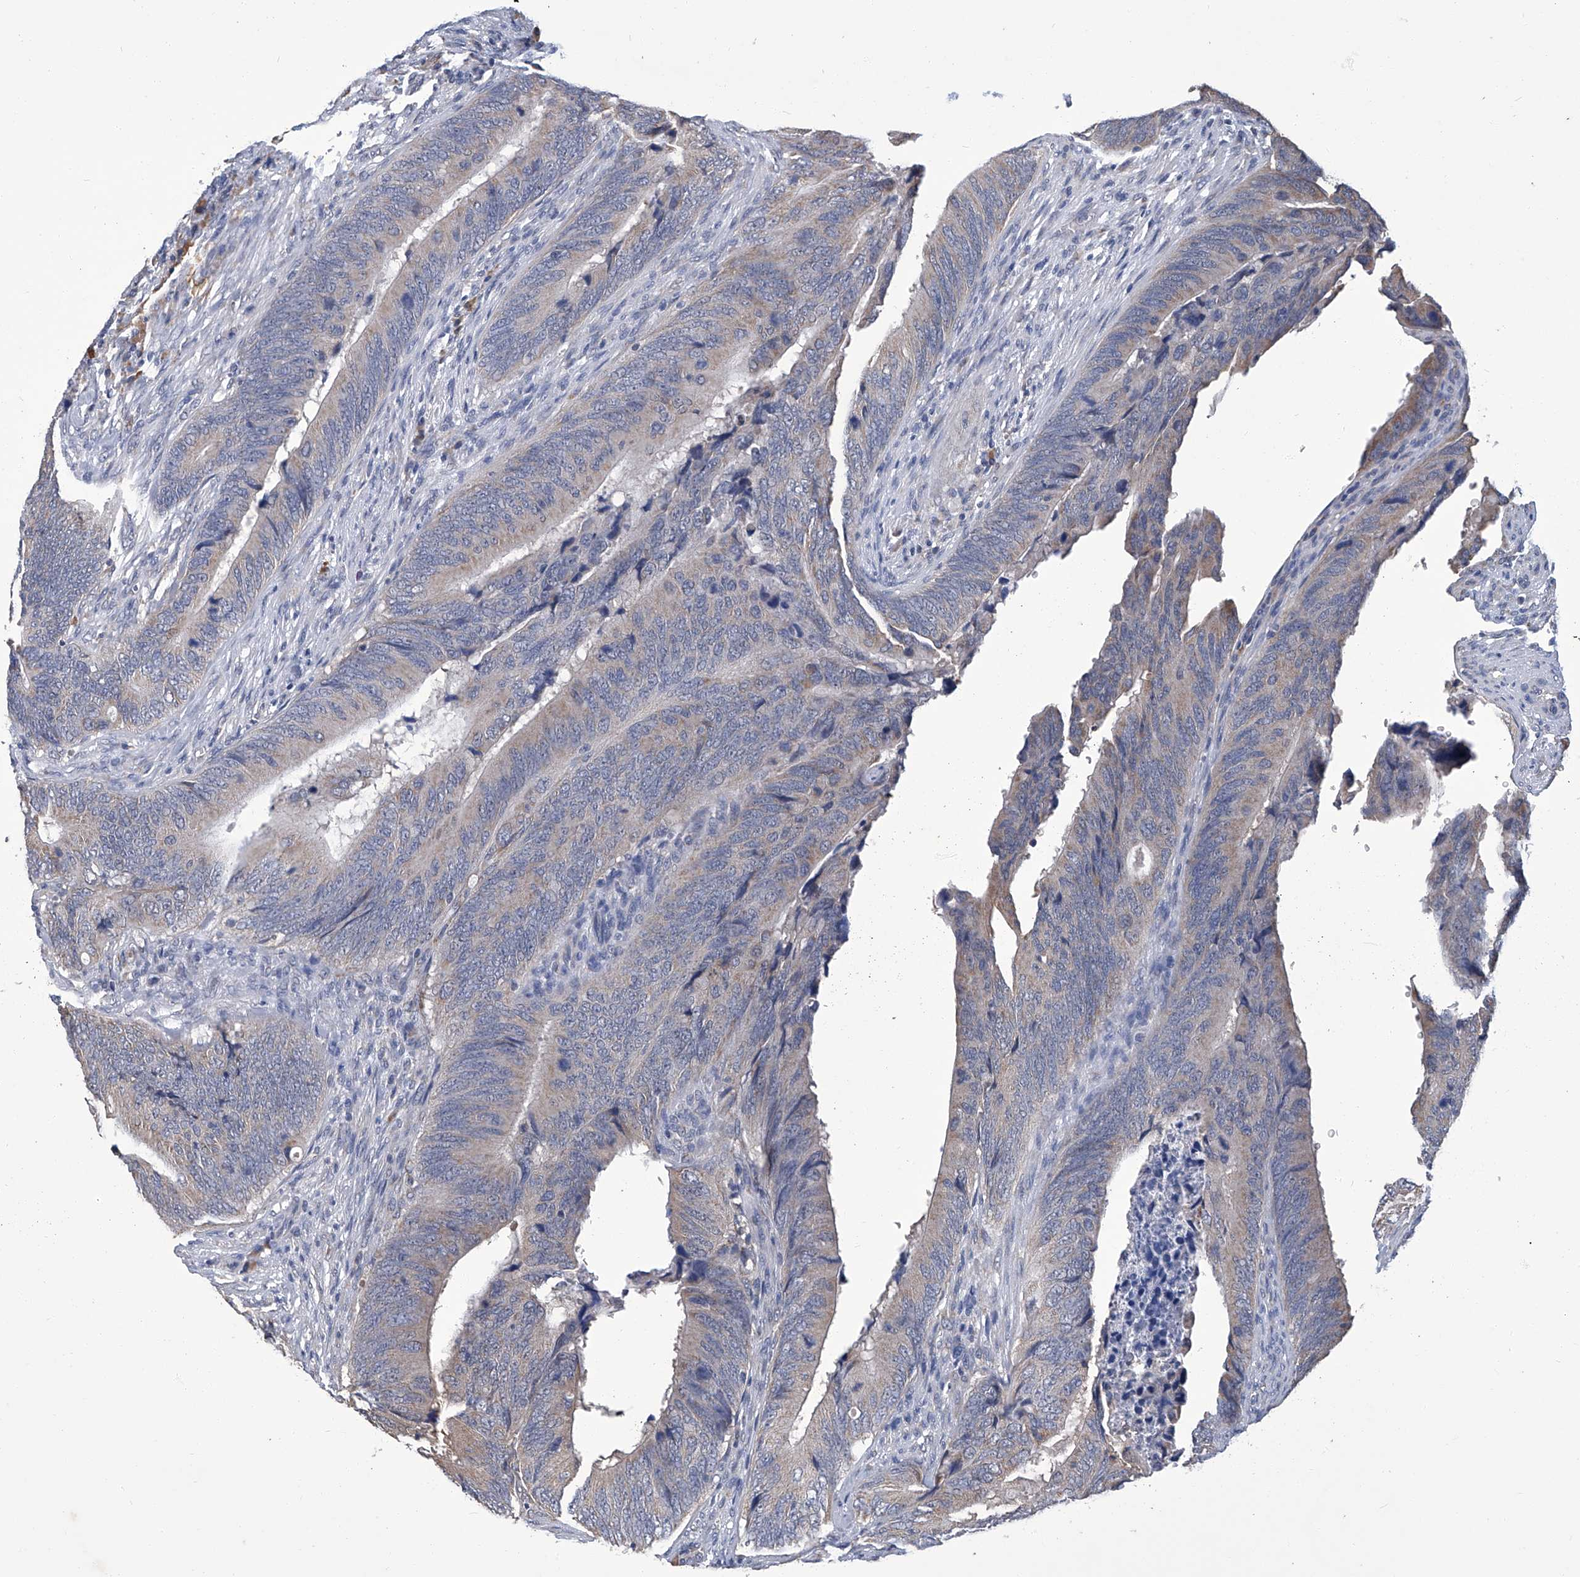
{"staining": {"intensity": "weak", "quantity": "<25%", "location": "cytoplasmic/membranous"}, "tissue": "colorectal cancer", "cell_type": "Tumor cells", "image_type": "cancer", "snomed": [{"axis": "morphology", "description": "Normal tissue, NOS"}, {"axis": "morphology", "description": "Adenocarcinoma, NOS"}, {"axis": "topography", "description": "Colon"}], "caption": "Immunohistochemistry image of colorectal adenocarcinoma stained for a protein (brown), which shows no staining in tumor cells.", "gene": "OAT", "patient": {"sex": "male", "age": 56}}